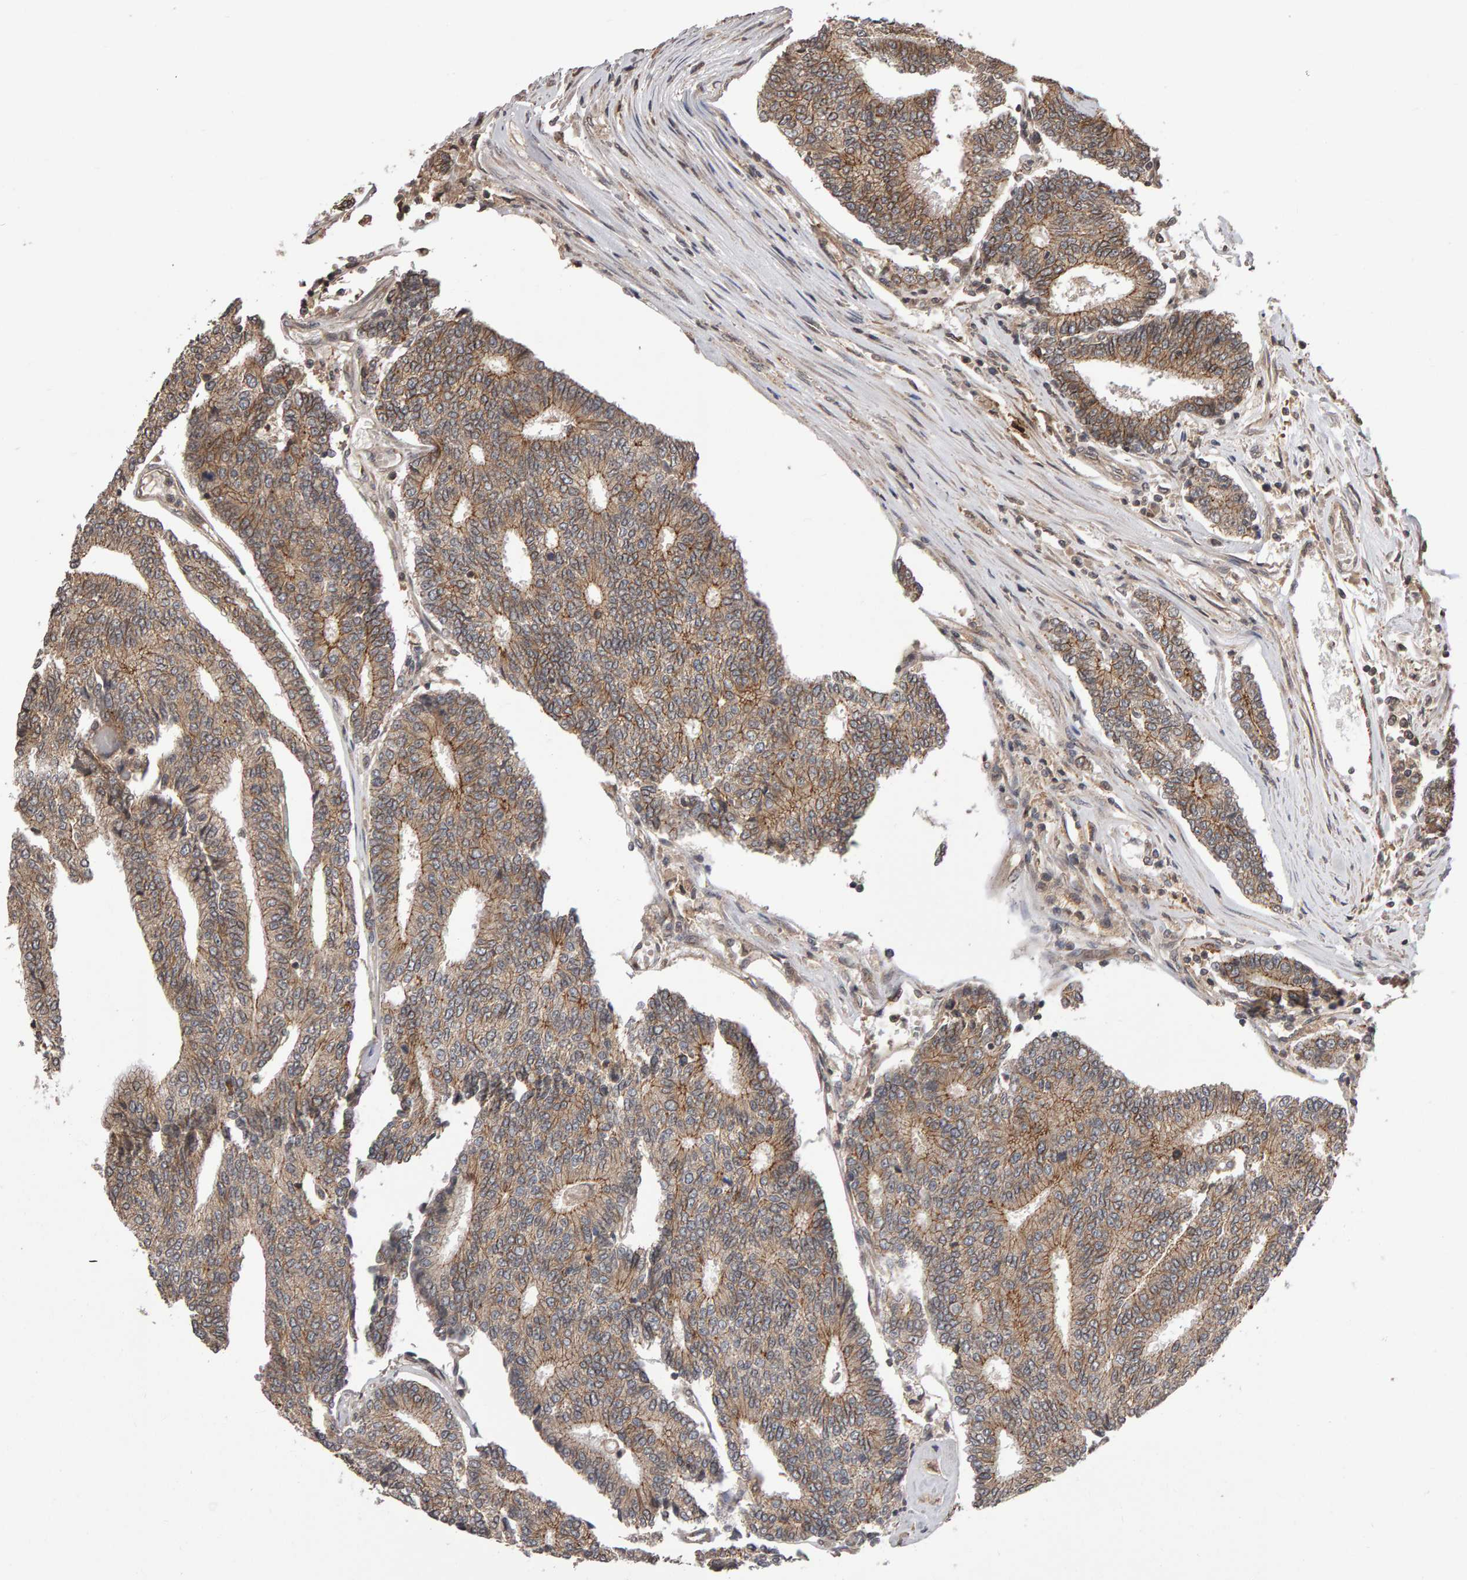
{"staining": {"intensity": "moderate", "quantity": ">75%", "location": "cytoplasmic/membranous"}, "tissue": "prostate cancer", "cell_type": "Tumor cells", "image_type": "cancer", "snomed": [{"axis": "morphology", "description": "Normal tissue, NOS"}, {"axis": "morphology", "description": "Adenocarcinoma, High grade"}, {"axis": "topography", "description": "Prostate"}, {"axis": "topography", "description": "Seminal veicle"}], "caption": "A high-resolution image shows immunohistochemistry (IHC) staining of prostate cancer, which reveals moderate cytoplasmic/membranous expression in approximately >75% of tumor cells.", "gene": "SCRIB", "patient": {"sex": "male", "age": 55}}